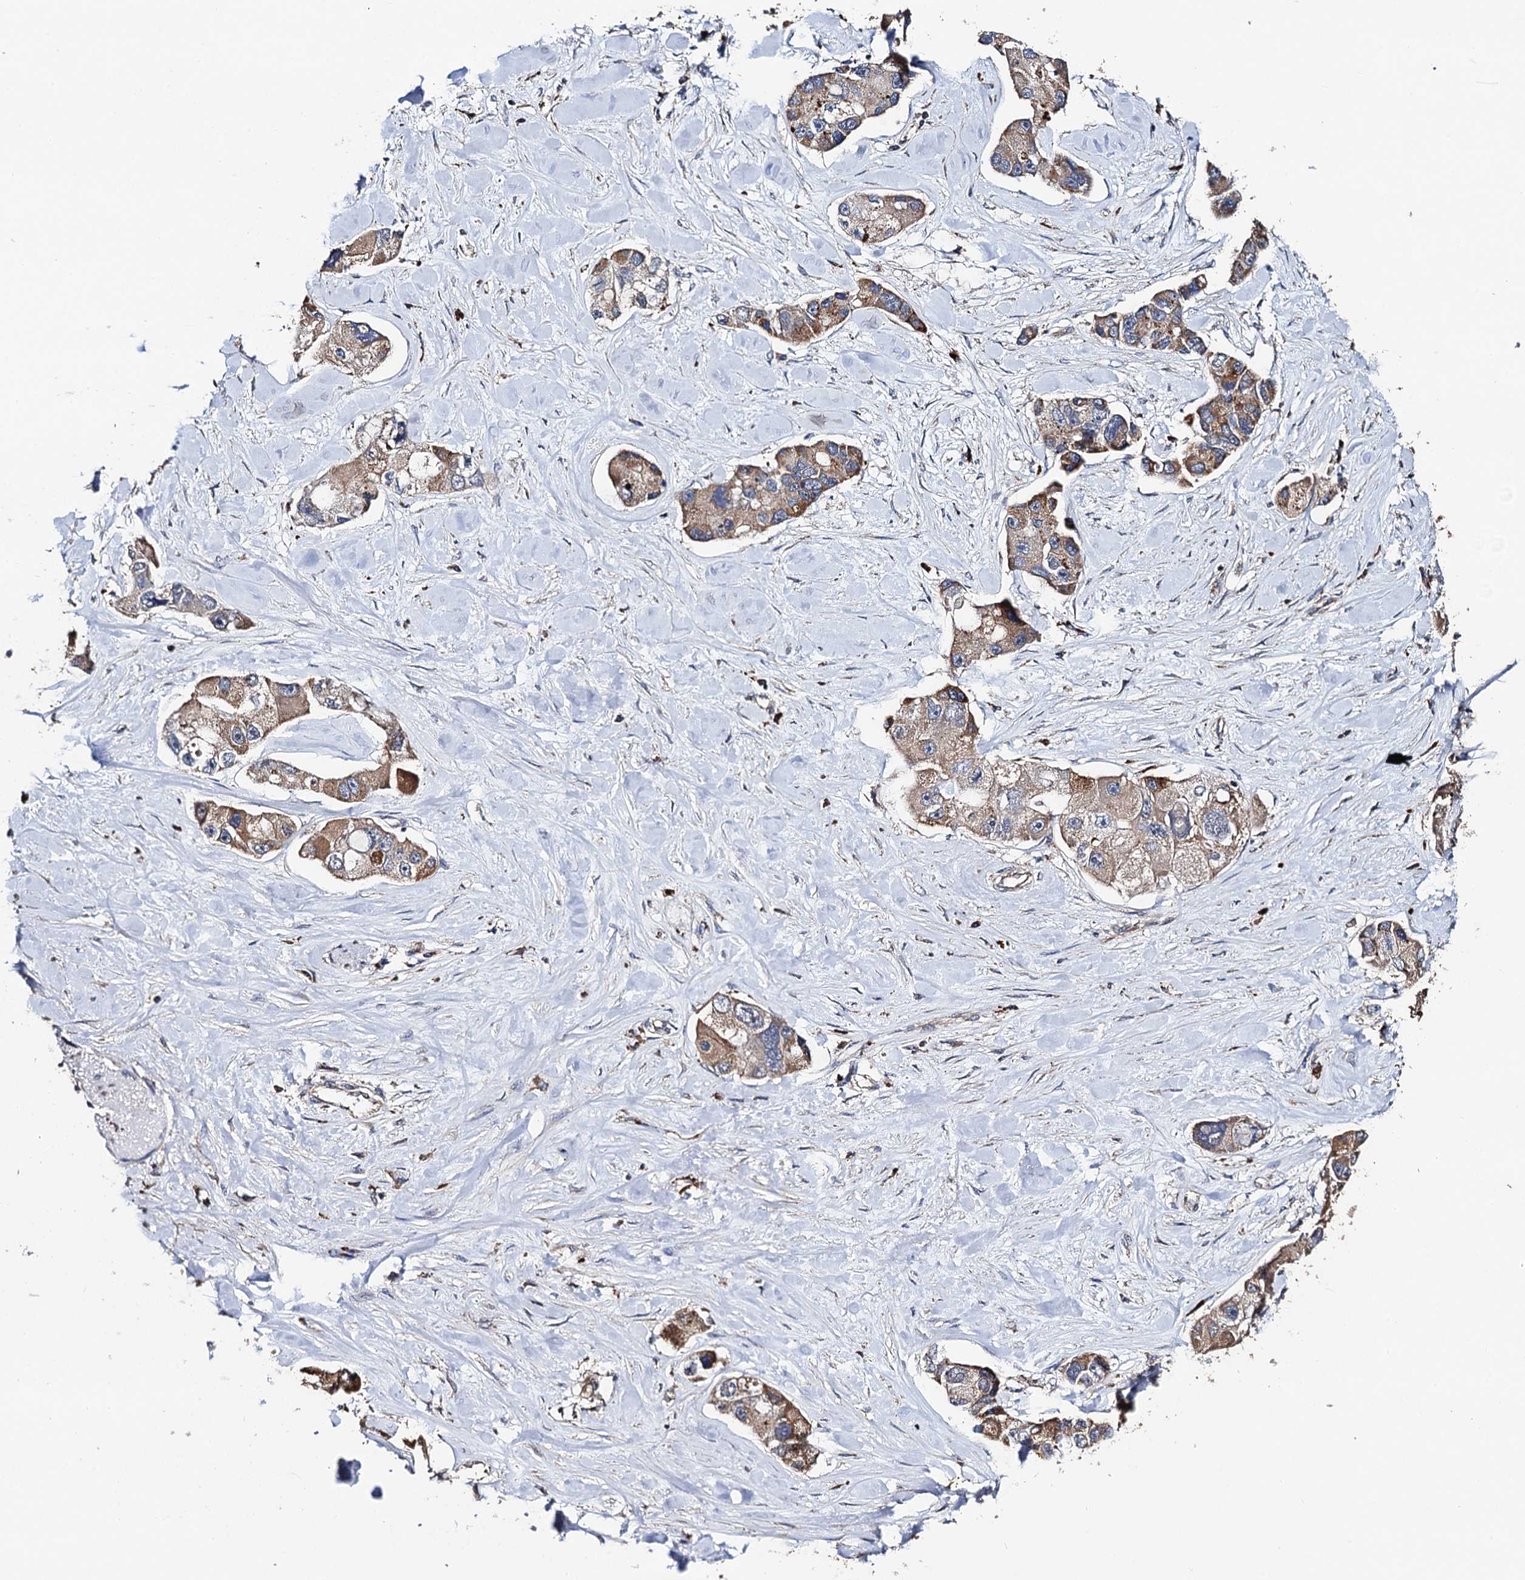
{"staining": {"intensity": "moderate", "quantity": "25%-75%", "location": "cytoplasmic/membranous"}, "tissue": "lung cancer", "cell_type": "Tumor cells", "image_type": "cancer", "snomed": [{"axis": "morphology", "description": "Adenocarcinoma, NOS"}, {"axis": "topography", "description": "Lung"}], "caption": "Lung cancer (adenocarcinoma) stained with a protein marker displays moderate staining in tumor cells.", "gene": "PPTC7", "patient": {"sex": "female", "age": 54}}